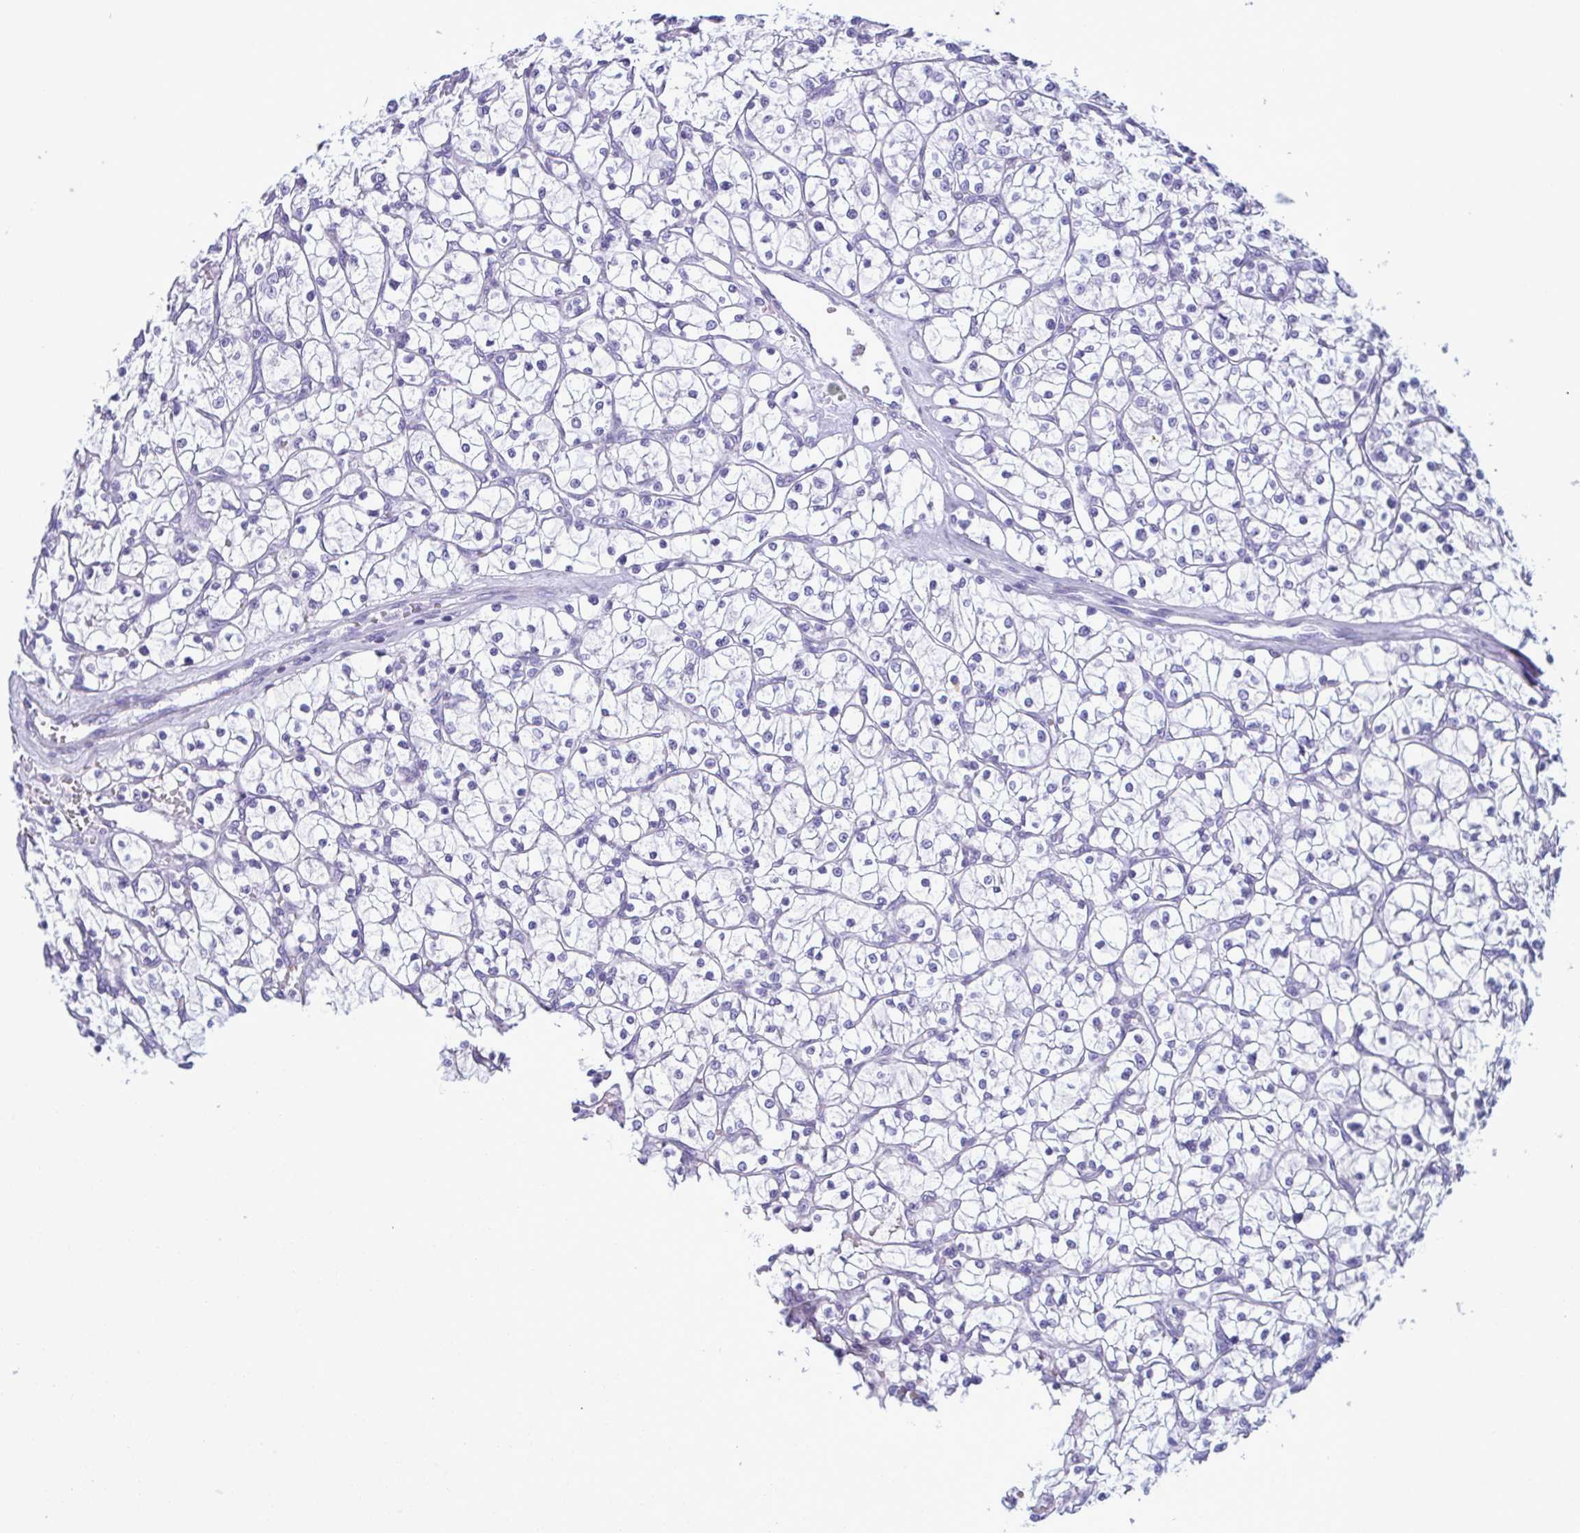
{"staining": {"intensity": "negative", "quantity": "none", "location": "none"}, "tissue": "renal cancer", "cell_type": "Tumor cells", "image_type": "cancer", "snomed": [{"axis": "morphology", "description": "Adenocarcinoma, NOS"}, {"axis": "topography", "description": "Kidney"}], "caption": "Immunohistochemistry of human renal adenocarcinoma demonstrates no staining in tumor cells.", "gene": "LTF", "patient": {"sex": "female", "age": 64}}